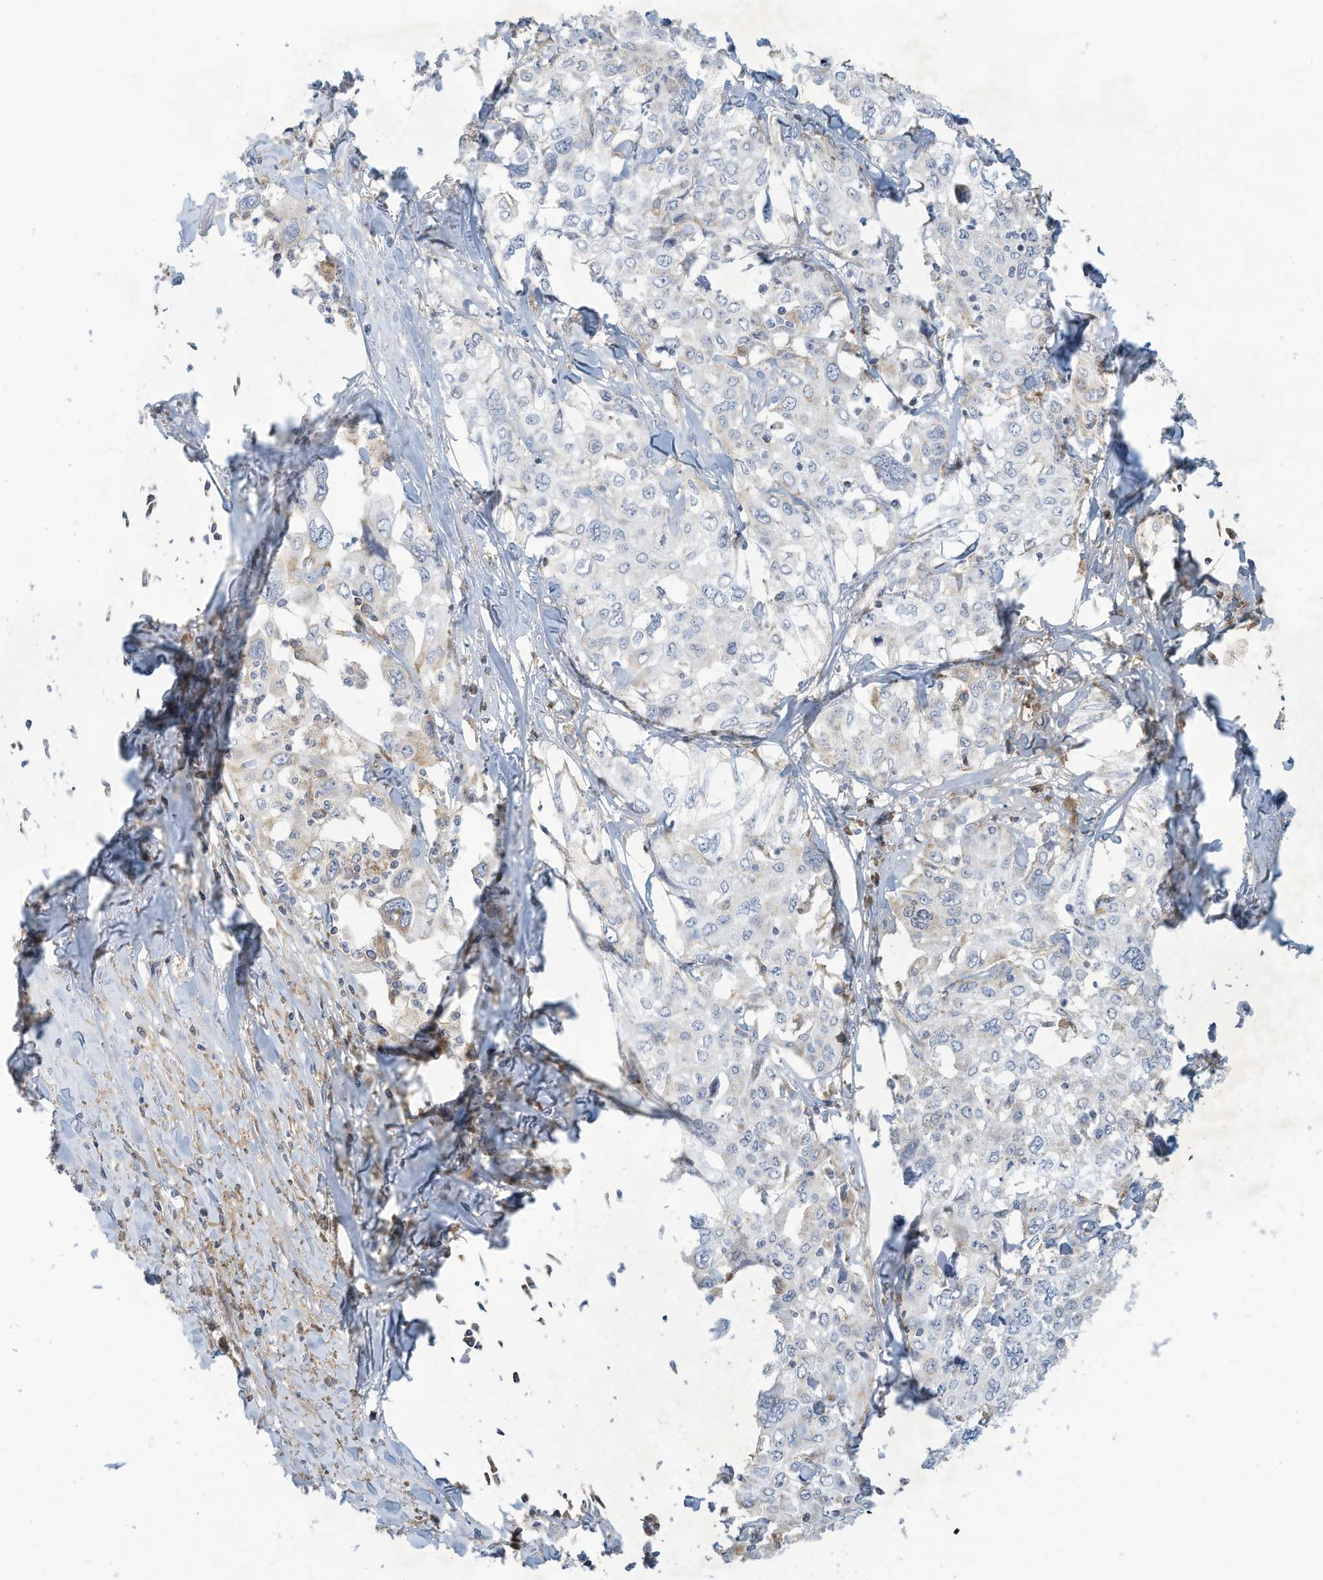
{"staining": {"intensity": "moderate", "quantity": "<25%", "location": "cytoplasmic/membranous"}, "tissue": "cervical cancer", "cell_type": "Tumor cells", "image_type": "cancer", "snomed": [{"axis": "morphology", "description": "Squamous cell carcinoma, NOS"}, {"axis": "topography", "description": "Cervix"}], "caption": "Tumor cells demonstrate low levels of moderate cytoplasmic/membranous positivity in about <25% of cells in human squamous cell carcinoma (cervical). (Stains: DAB in brown, nuclei in blue, Microscopy: brightfield microscopy at high magnification).", "gene": "NLN", "patient": {"sex": "female", "age": 31}}